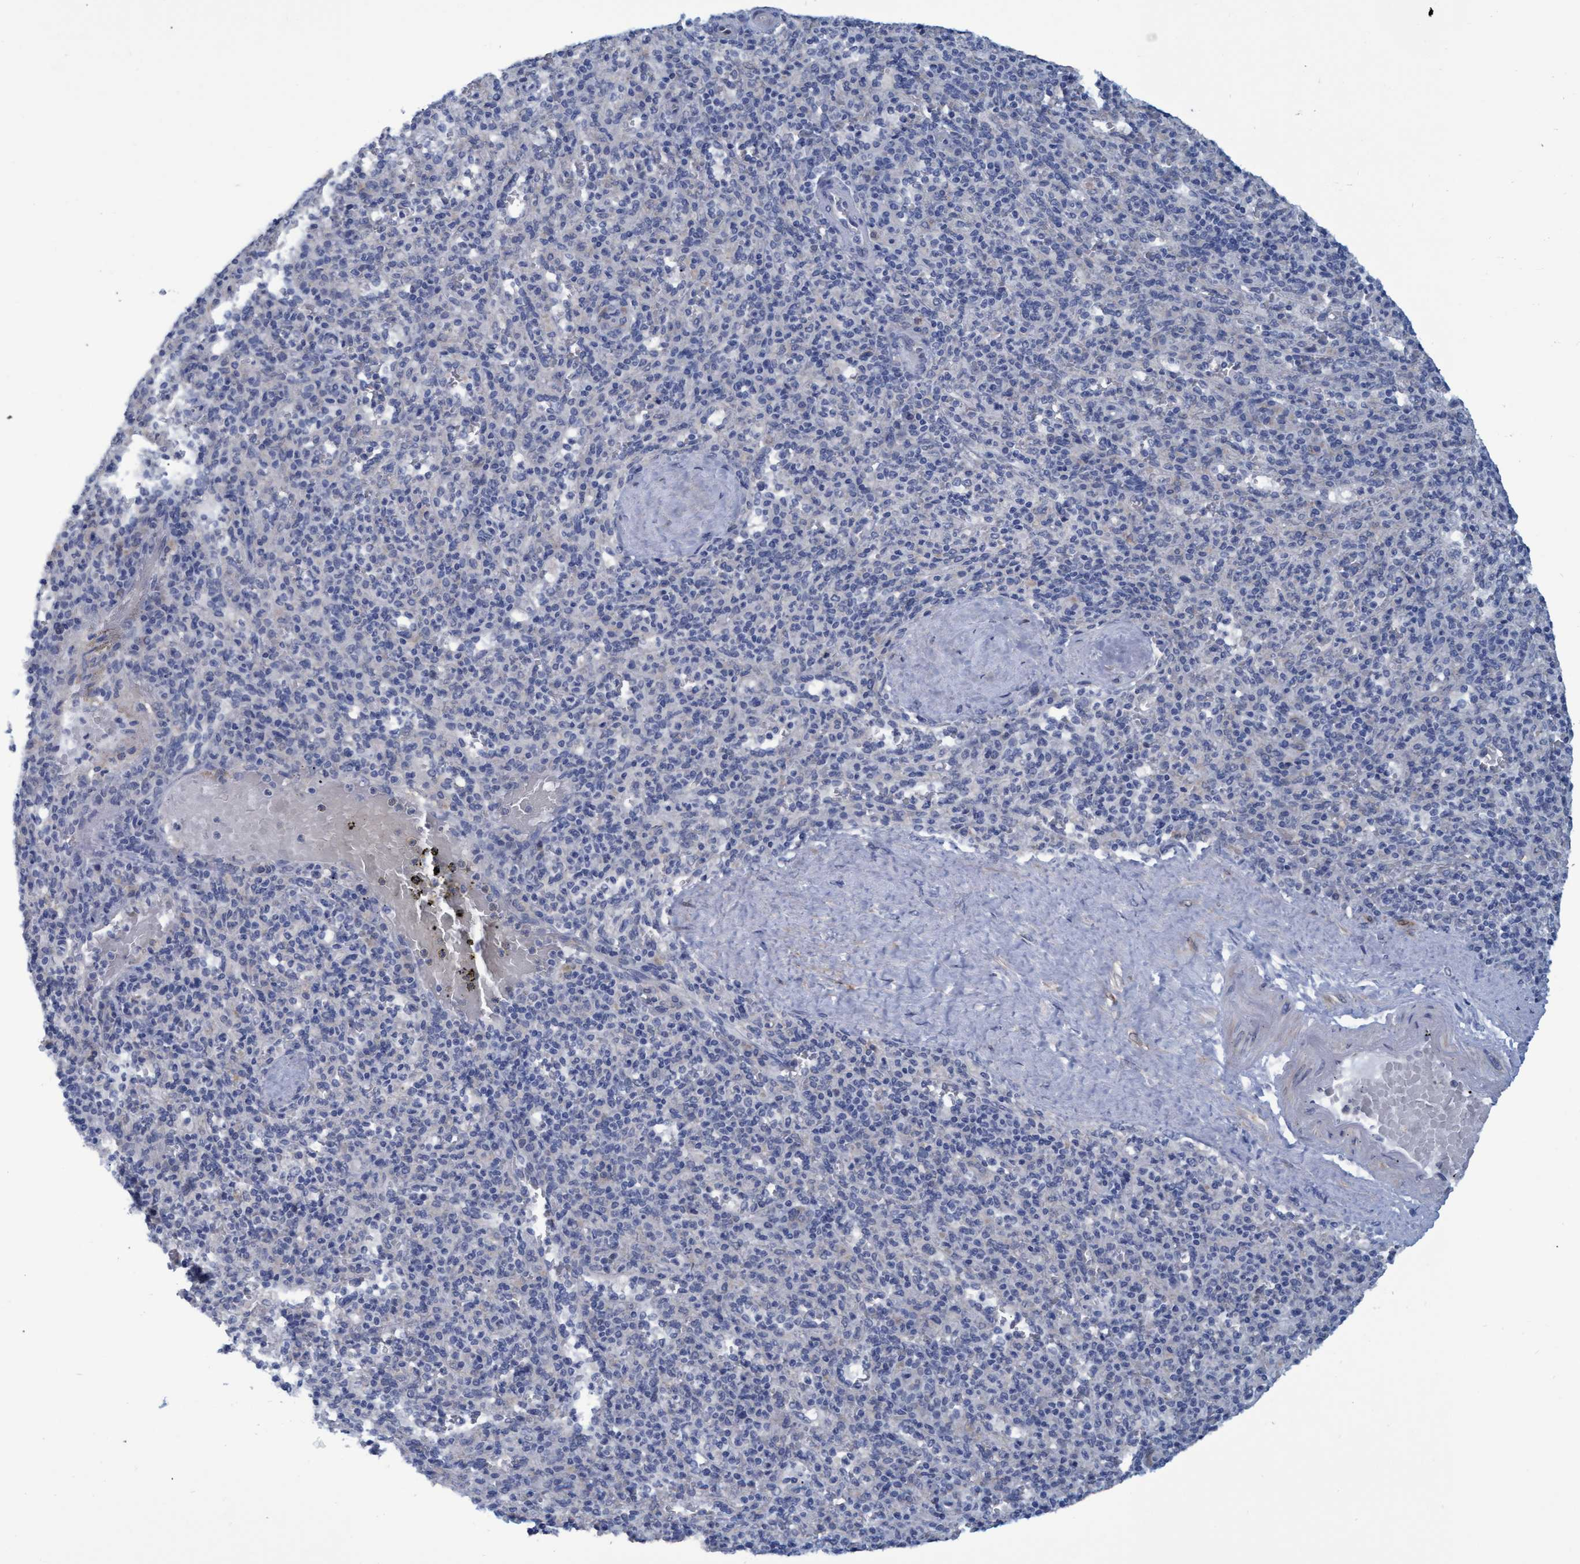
{"staining": {"intensity": "negative", "quantity": "none", "location": "none"}, "tissue": "spleen", "cell_type": "Cells in red pulp", "image_type": "normal", "snomed": [{"axis": "morphology", "description": "Normal tissue, NOS"}, {"axis": "topography", "description": "Spleen"}], "caption": "Image shows no protein expression in cells in red pulp of normal spleen.", "gene": "SSTR3", "patient": {"sex": "male", "age": 36}}